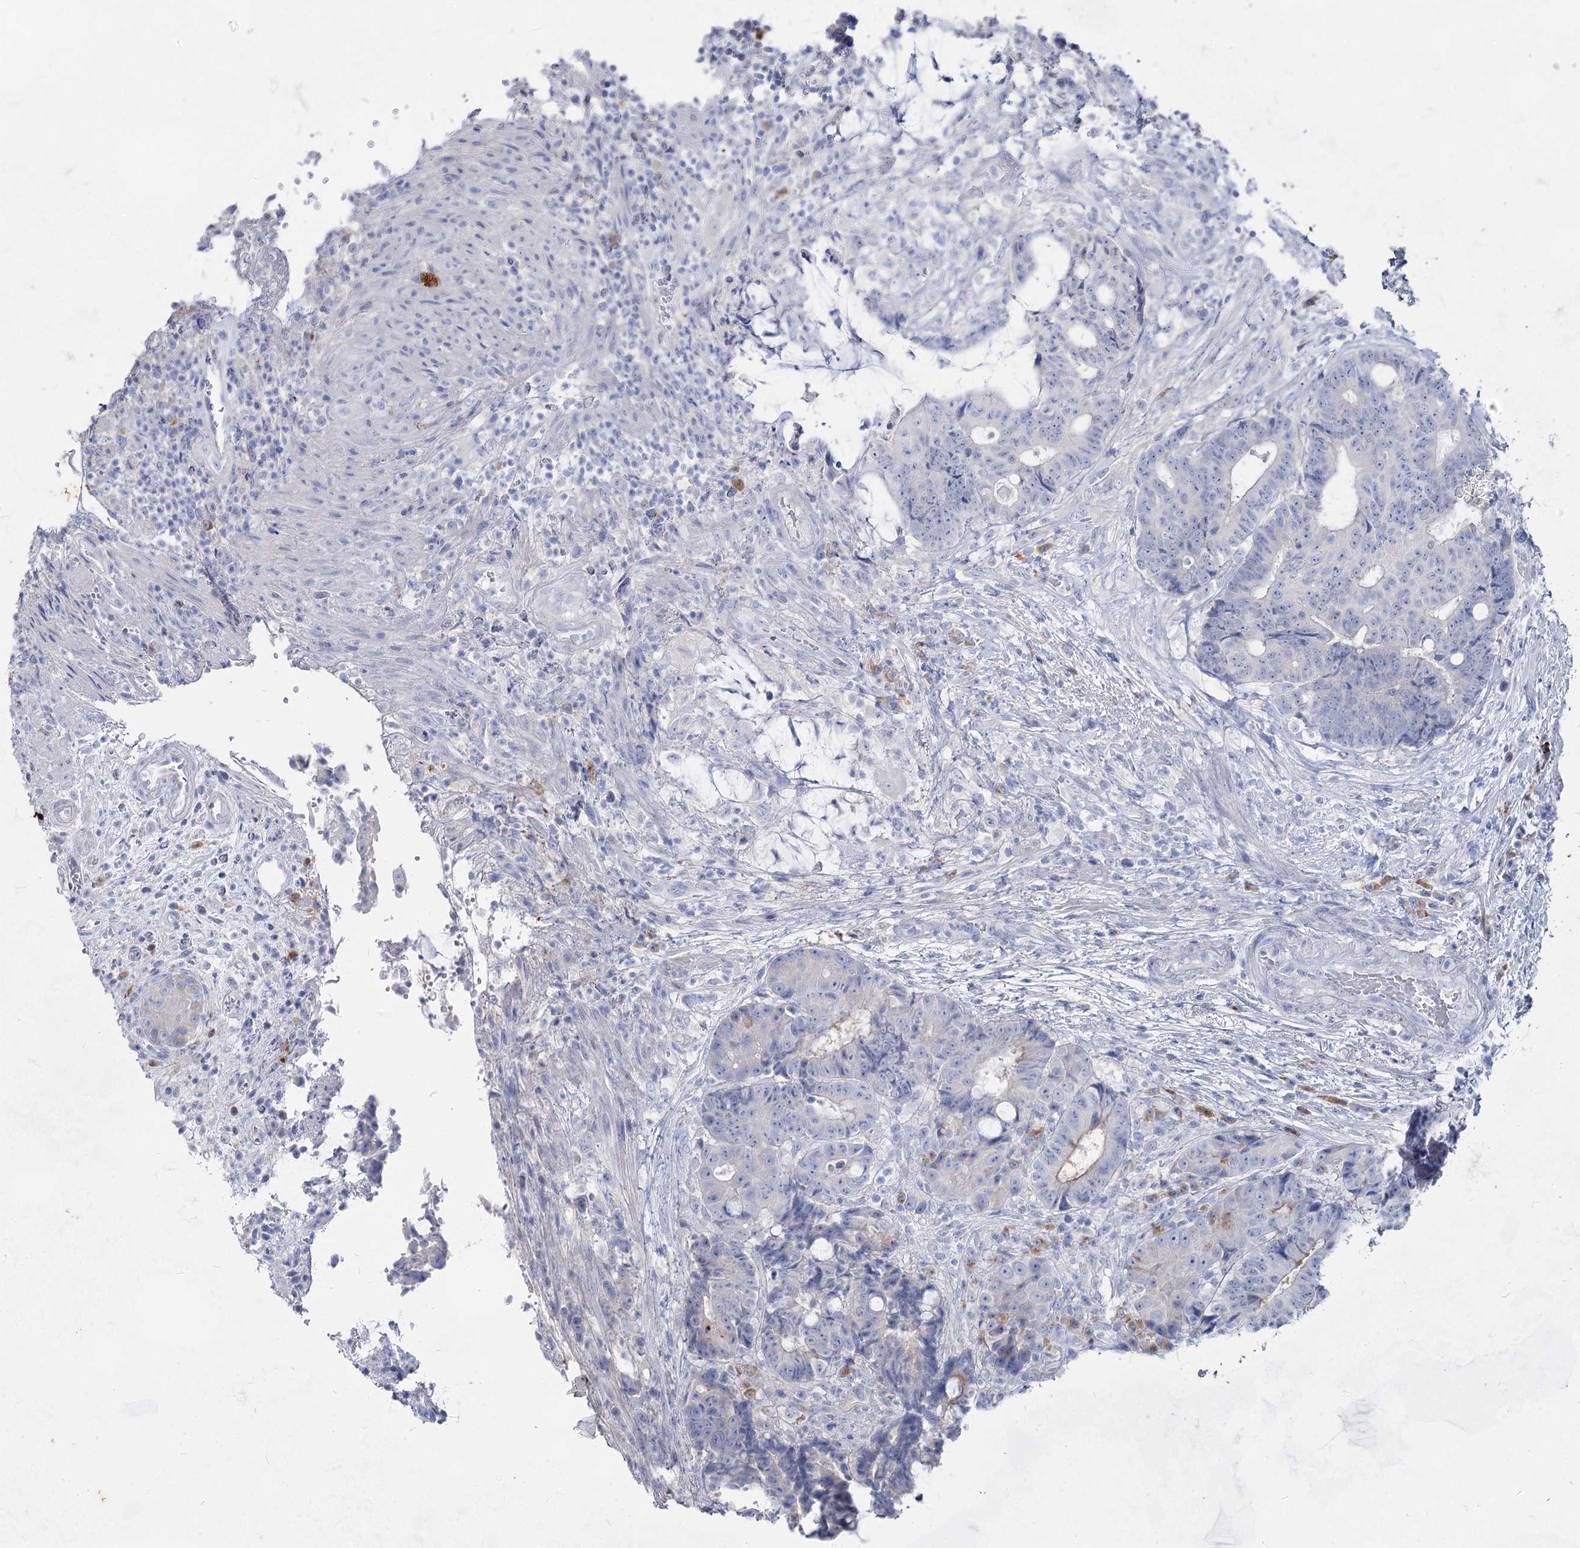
{"staining": {"intensity": "weak", "quantity": "<25%", "location": "cytoplasmic/membranous"}, "tissue": "colorectal cancer", "cell_type": "Tumor cells", "image_type": "cancer", "snomed": [{"axis": "morphology", "description": "Adenocarcinoma, NOS"}, {"axis": "topography", "description": "Rectum"}], "caption": "This is an immunohistochemistry micrograph of colorectal cancer. There is no positivity in tumor cells.", "gene": "ACRV1", "patient": {"sex": "male", "age": 69}}